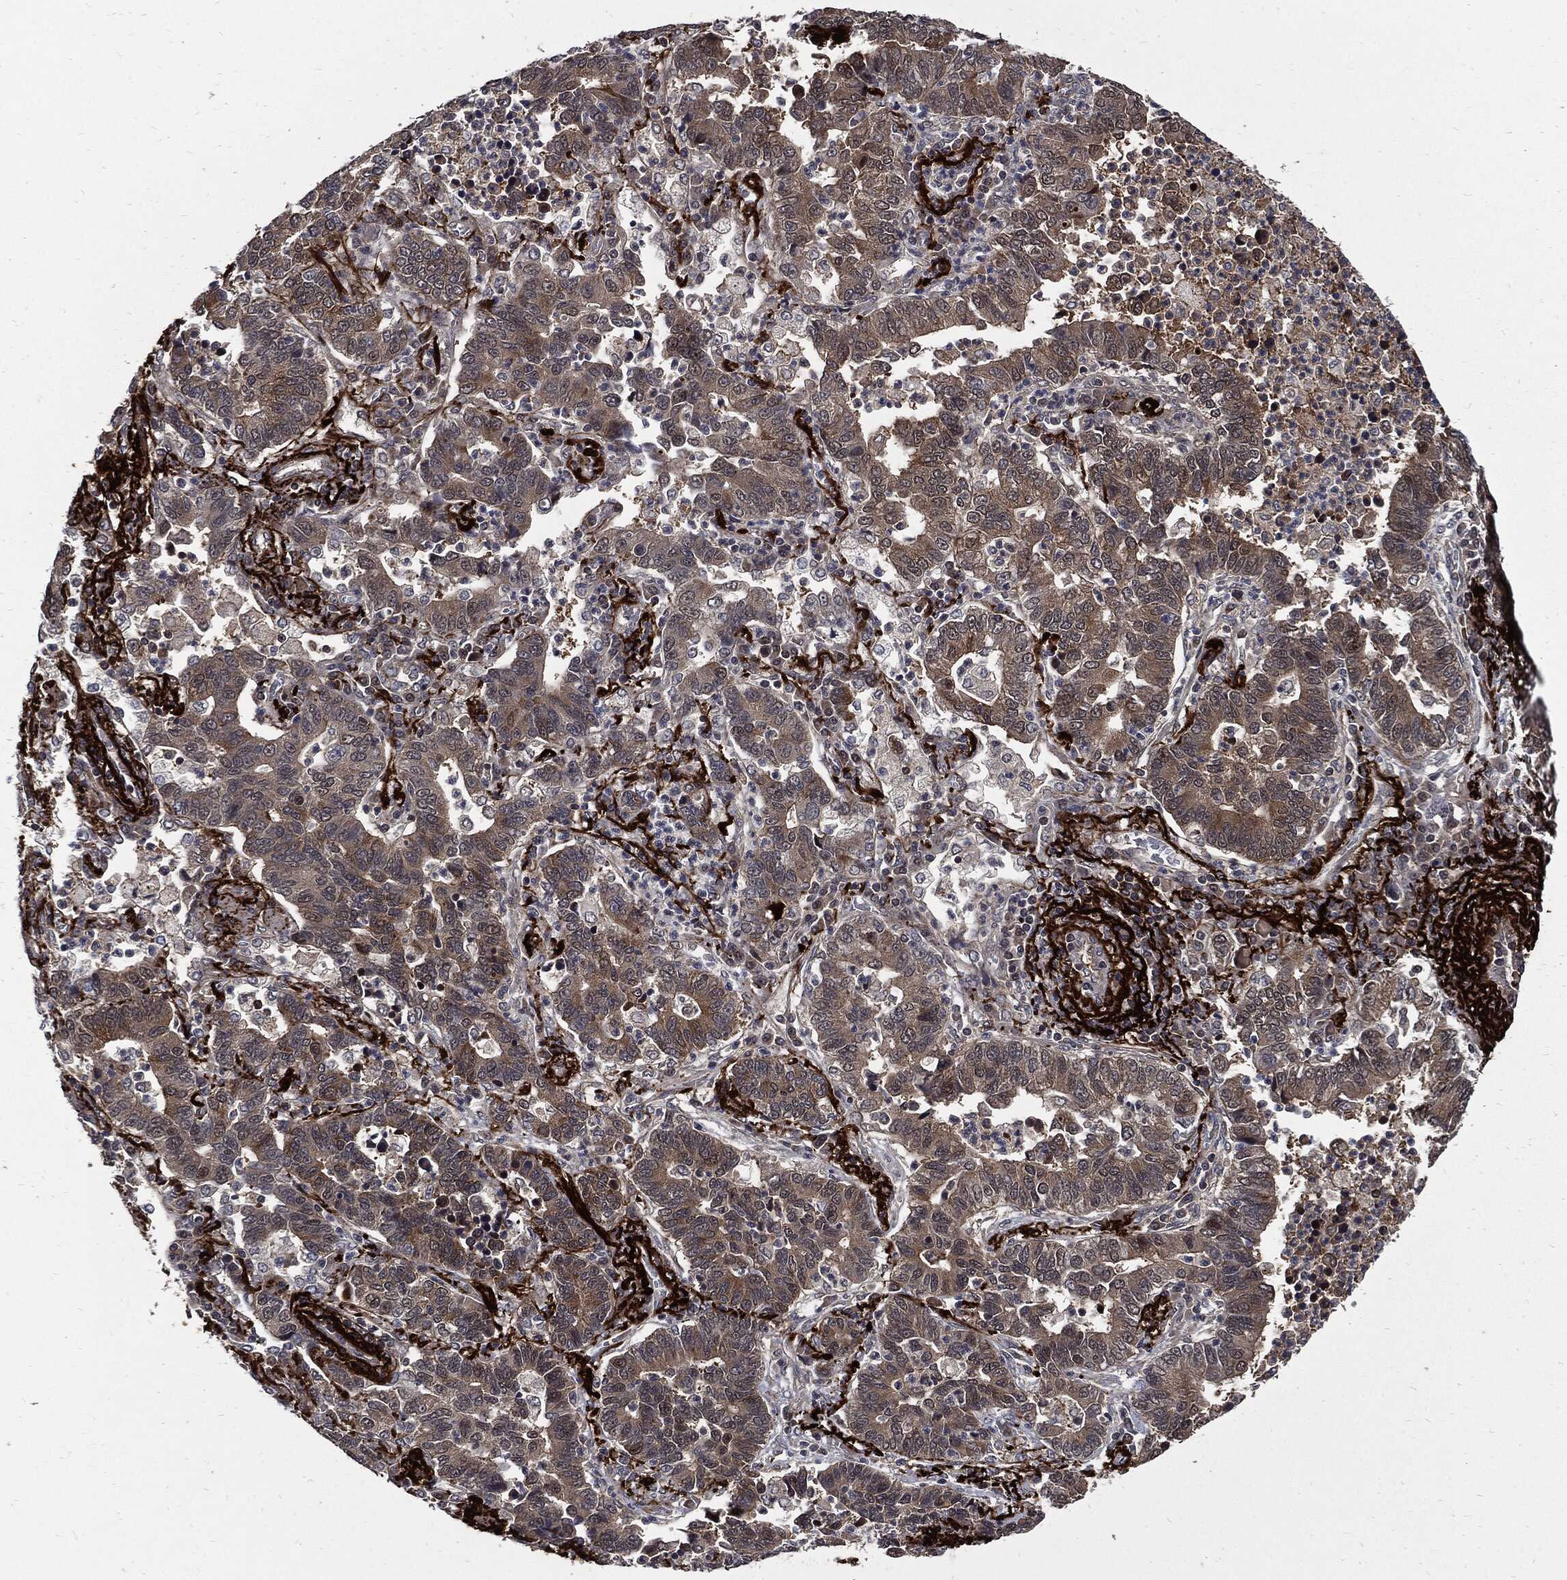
{"staining": {"intensity": "moderate", "quantity": "25%-75%", "location": "cytoplasmic/membranous"}, "tissue": "lung cancer", "cell_type": "Tumor cells", "image_type": "cancer", "snomed": [{"axis": "morphology", "description": "Adenocarcinoma, NOS"}, {"axis": "topography", "description": "Lung"}], "caption": "Lung cancer (adenocarcinoma) was stained to show a protein in brown. There is medium levels of moderate cytoplasmic/membranous staining in approximately 25%-75% of tumor cells. Ihc stains the protein in brown and the nuclei are stained blue.", "gene": "CLU", "patient": {"sex": "female", "age": 57}}